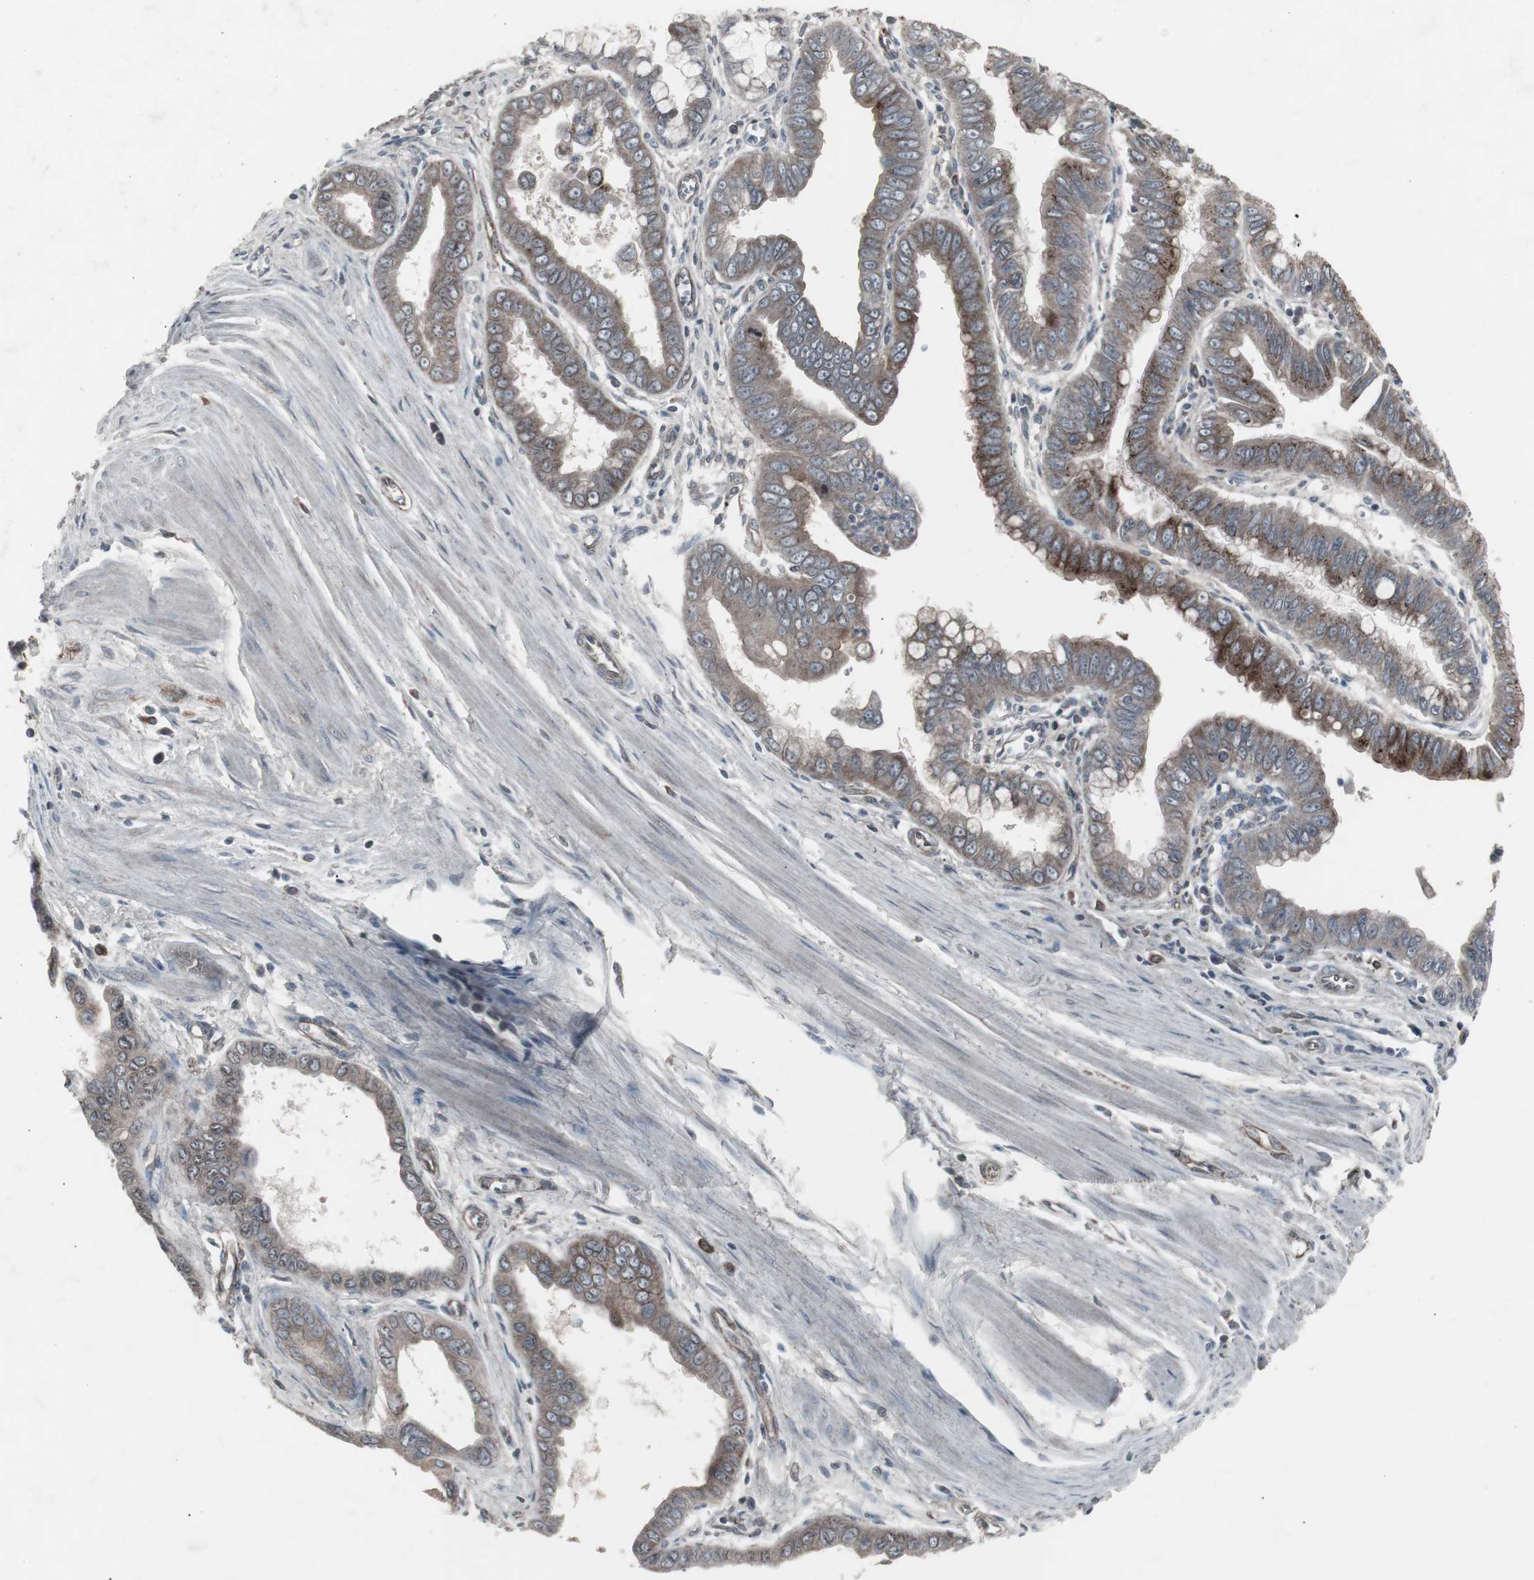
{"staining": {"intensity": "moderate", "quantity": "<25%", "location": "cytoplasmic/membranous"}, "tissue": "pancreatic cancer", "cell_type": "Tumor cells", "image_type": "cancer", "snomed": [{"axis": "morphology", "description": "Normal tissue, NOS"}, {"axis": "topography", "description": "Lymph node"}], "caption": "Immunohistochemical staining of pancreatic cancer reveals moderate cytoplasmic/membranous protein staining in about <25% of tumor cells. (brown staining indicates protein expression, while blue staining denotes nuclei).", "gene": "SSTR2", "patient": {"sex": "male", "age": 50}}